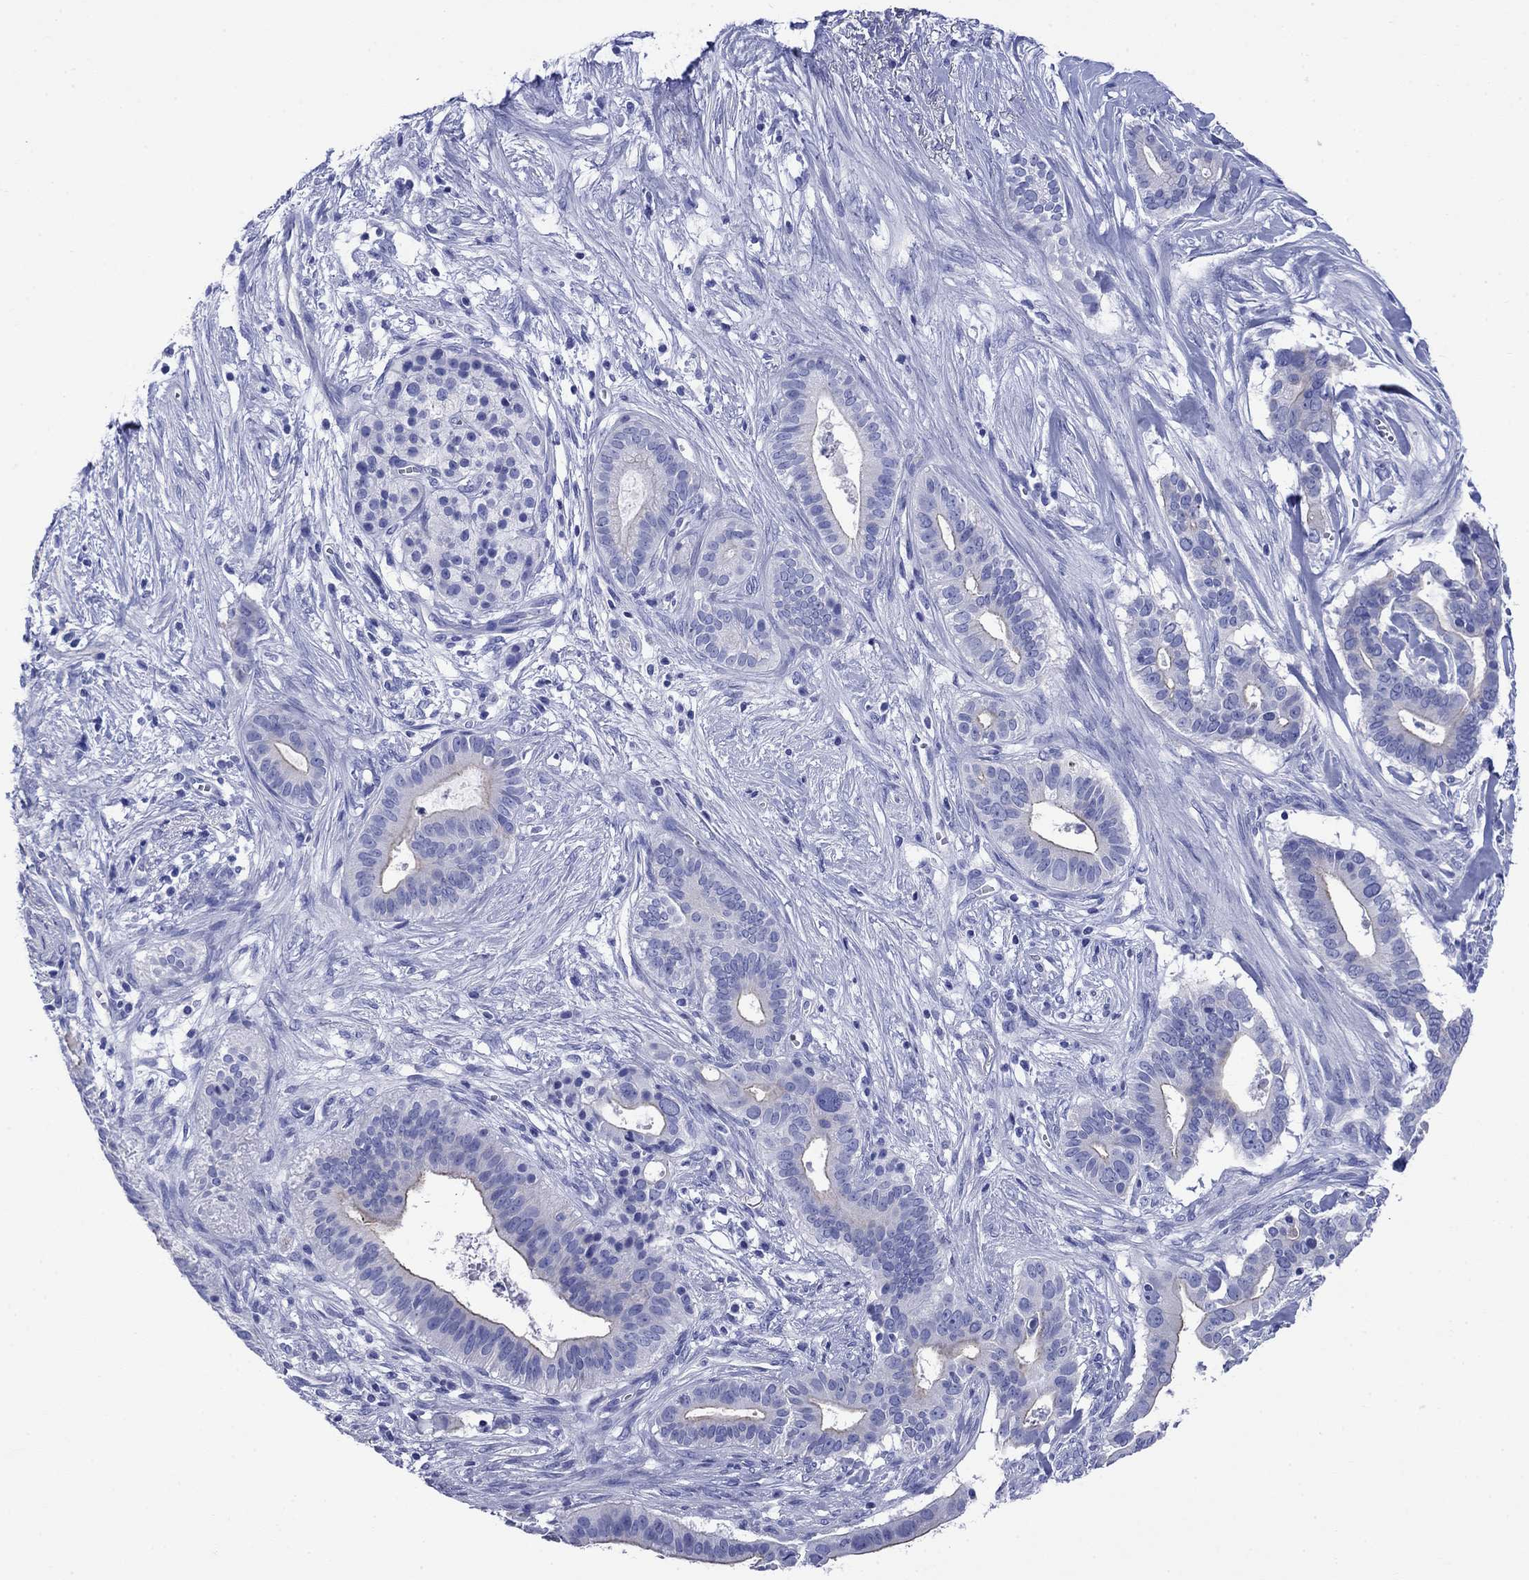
{"staining": {"intensity": "moderate", "quantity": "<25%", "location": "cytoplasmic/membranous"}, "tissue": "pancreatic cancer", "cell_type": "Tumor cells", "image_type": "cancer", "snomed": [{"axis": "morphology", "description": "Adenocarcinoma, NOS"}, {"axis": "topography", "description": "Pancreas"}], "caption": "Moderate cytoplasmic/membranous protein staining is seen in about <25% of tumor cells in pancreatic cancer.", "gene": "SLC1A2", "patient": {"sex": "male", "age": 61}}